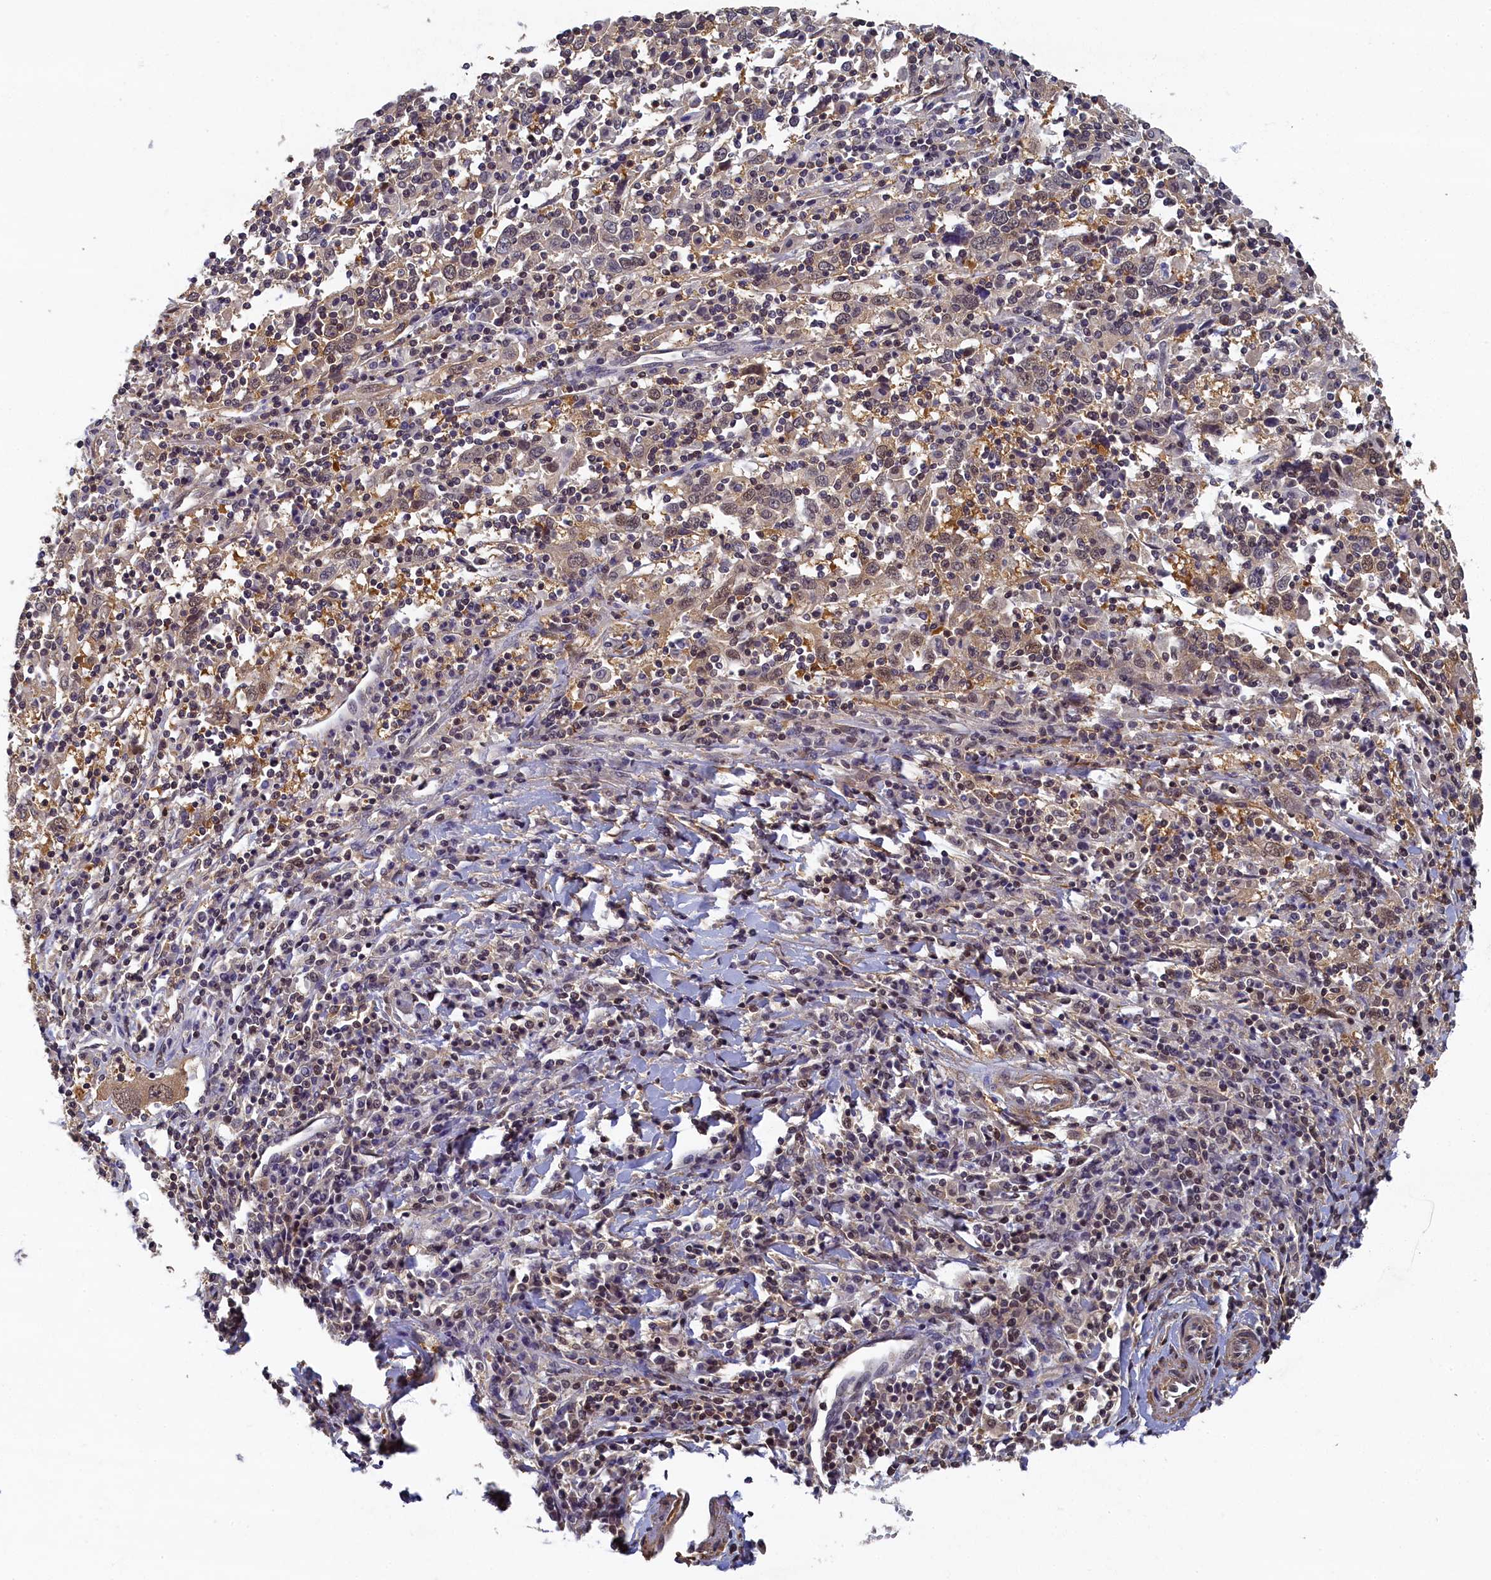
{"staining": {"intensity": "weak", "quantity": "<25%", "location": "cytoplasmic/membranous"}, "tissue": "cervical cancer", "cell_type": "Tumor cells", "image_type": "cancer", "snomed": [{"axis": "morphology", "description": "Squamous cell carcinoma, NOS"}, {"axis": "topography", "description": "Cervix"}], "caption": "The immunohistochemistry (IHC) micrograph has no significant staining in tumor cells of cervical squamous cell carcinoma tissue.", "gene": "TBCB", "patient": {"sex": "female", "age": 46}}